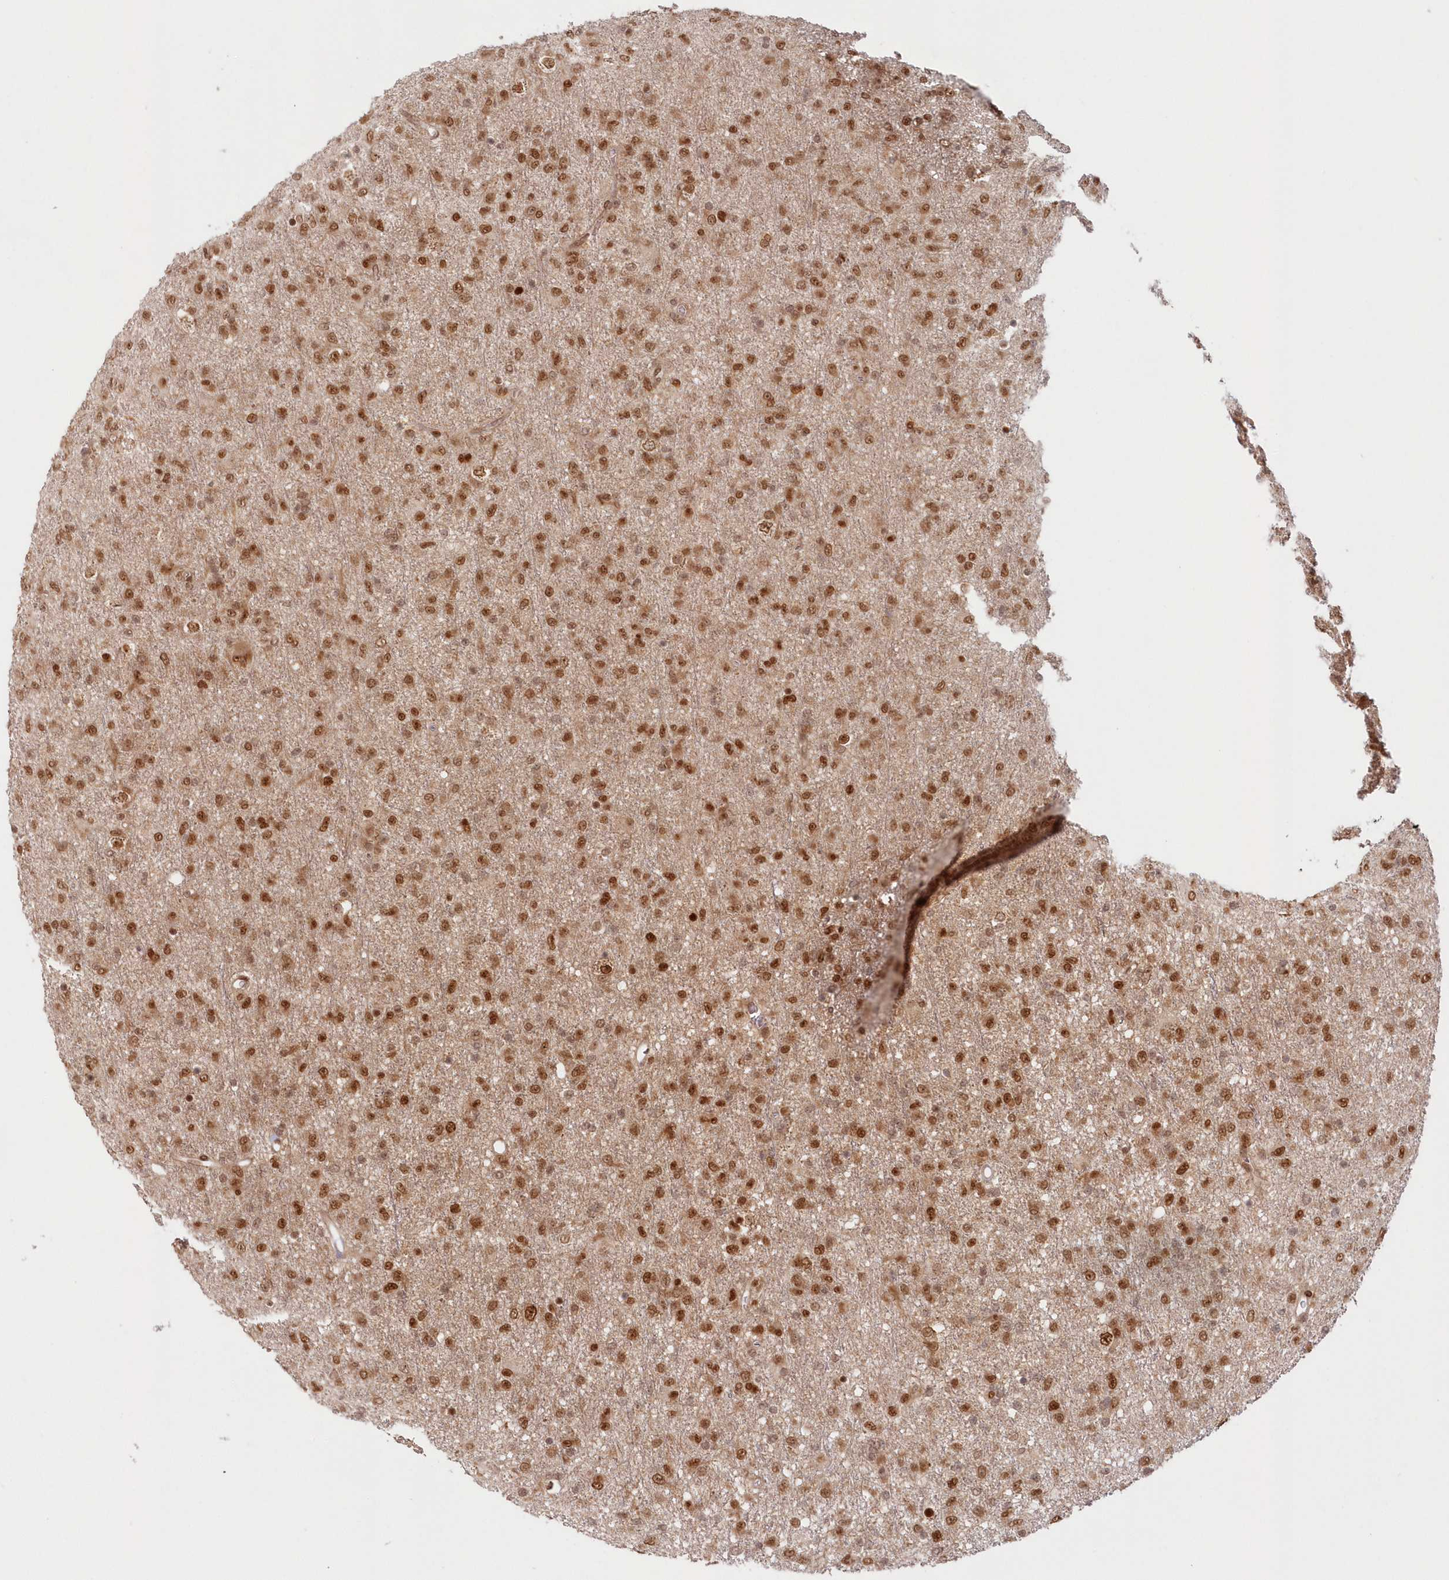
{"staining": {"intensity": "moderate", "quantity": ">75%", "location": "nuclear"}, "tissue": "glioma", "cell_type": "Tumor cells", "image_type": "cancer", "snomed": [{"axis": "morphology", "description": "Glioma, malignant, Low grade"}, {"axis": "topography", "description": "Brain"}], "caption": "Protein staining of glioma tissue reveals moderate nuclear positivity in approximately >75% of tumor cells.", "gene": "TOGARAM2", "patient": {"sex": "male", "age": 65}}